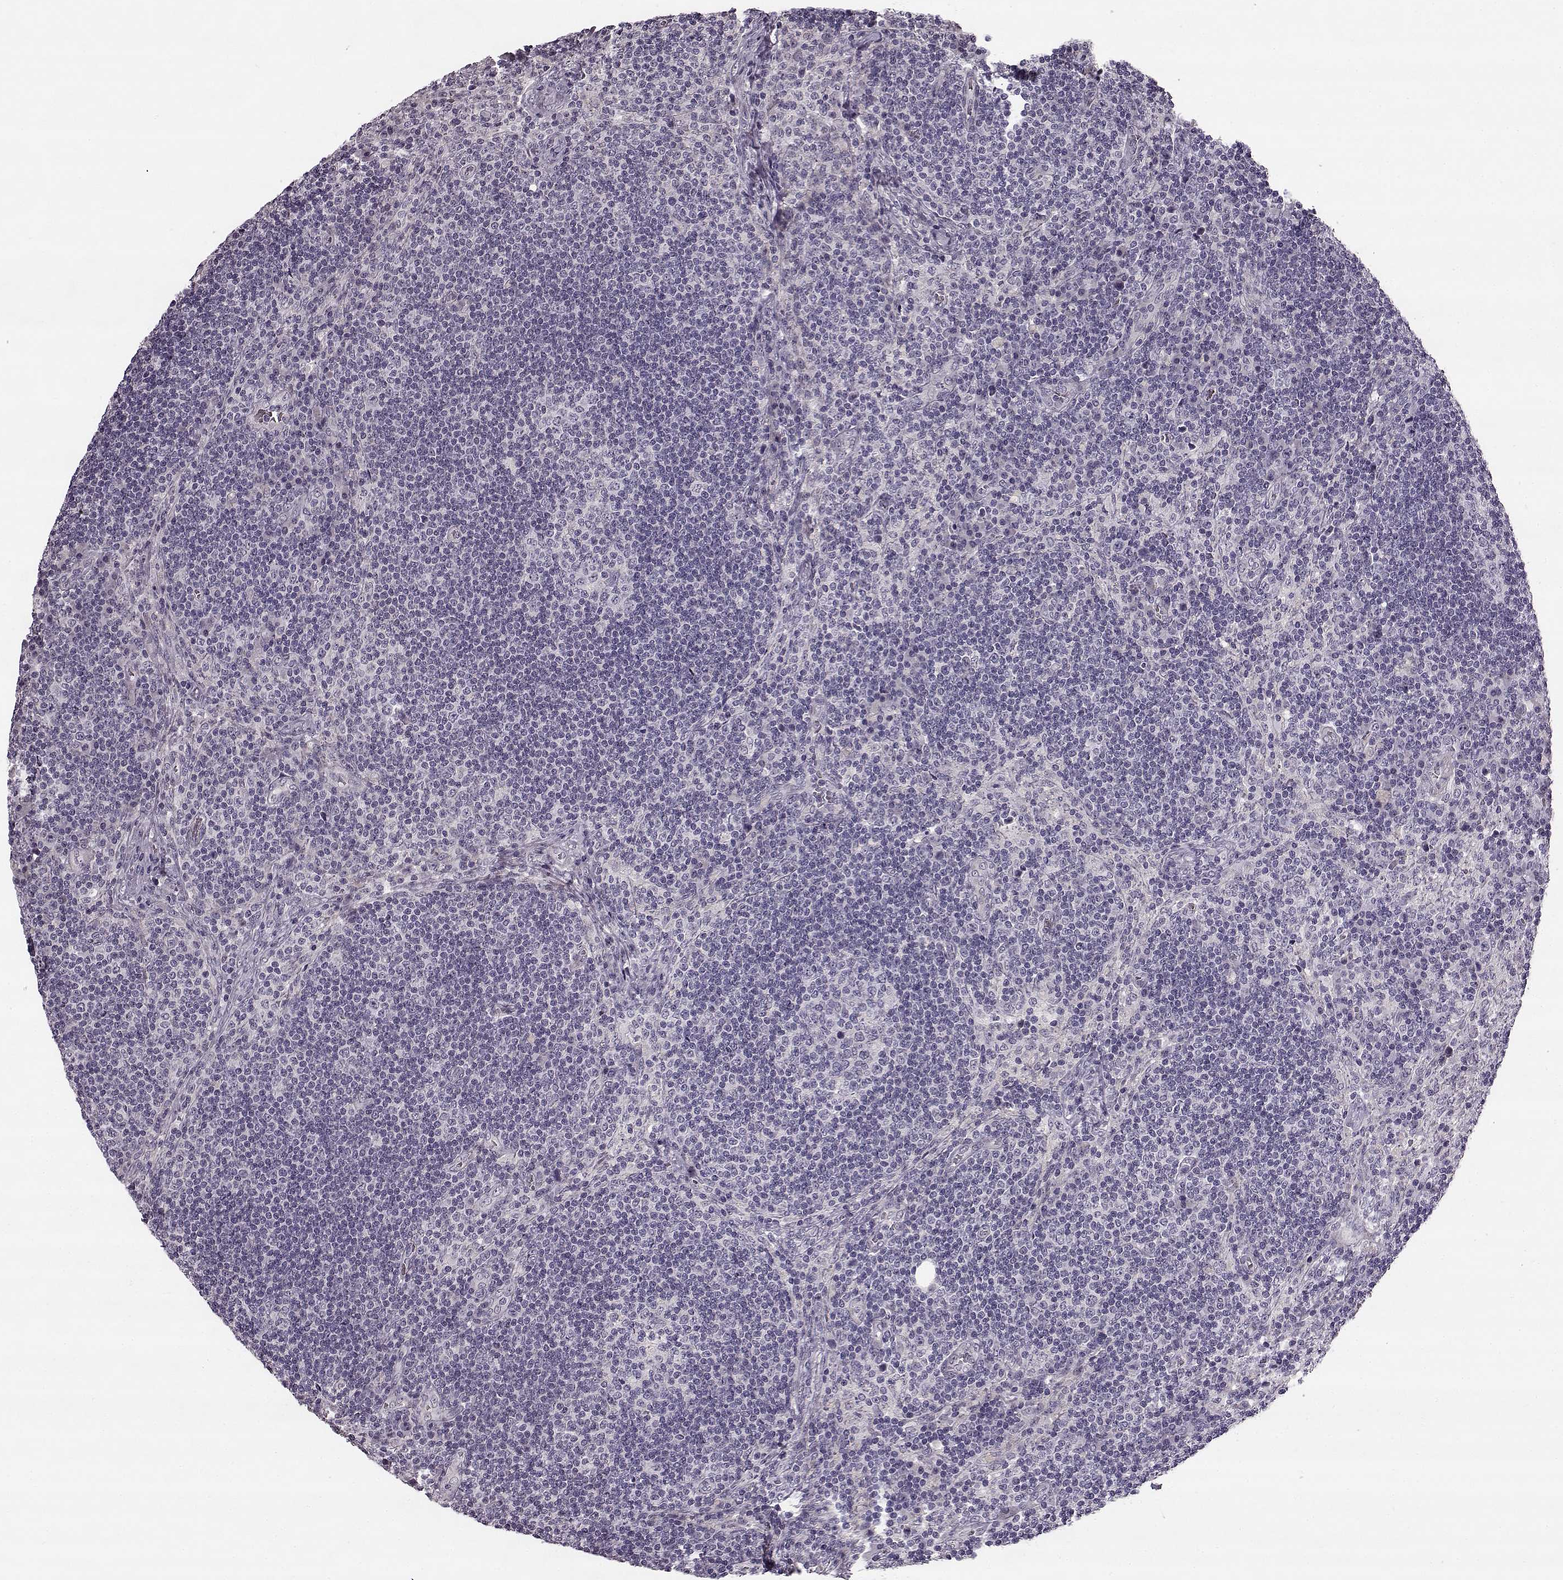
{"staining": {"intensity": "negative", "quantity": "none", "location": "none"}, "tissue": "lymph node", "cell_type": "Germinal center cells", "image_type": "normal", "snomed": [{"axis": "morphology", "description": "Normal tissue, NOS"}, {"axis": "topography", "description": "Lymph node"}], "caption": "Normal lymph node was stained to show a protein in brown. There is no significant staining in germinal center cells. (DAB immunohistochemistry visualized using brightfield microscopy, high magnification).", "gene": "MAP6D1", "patient": {"sex": "male", "age": 63}}